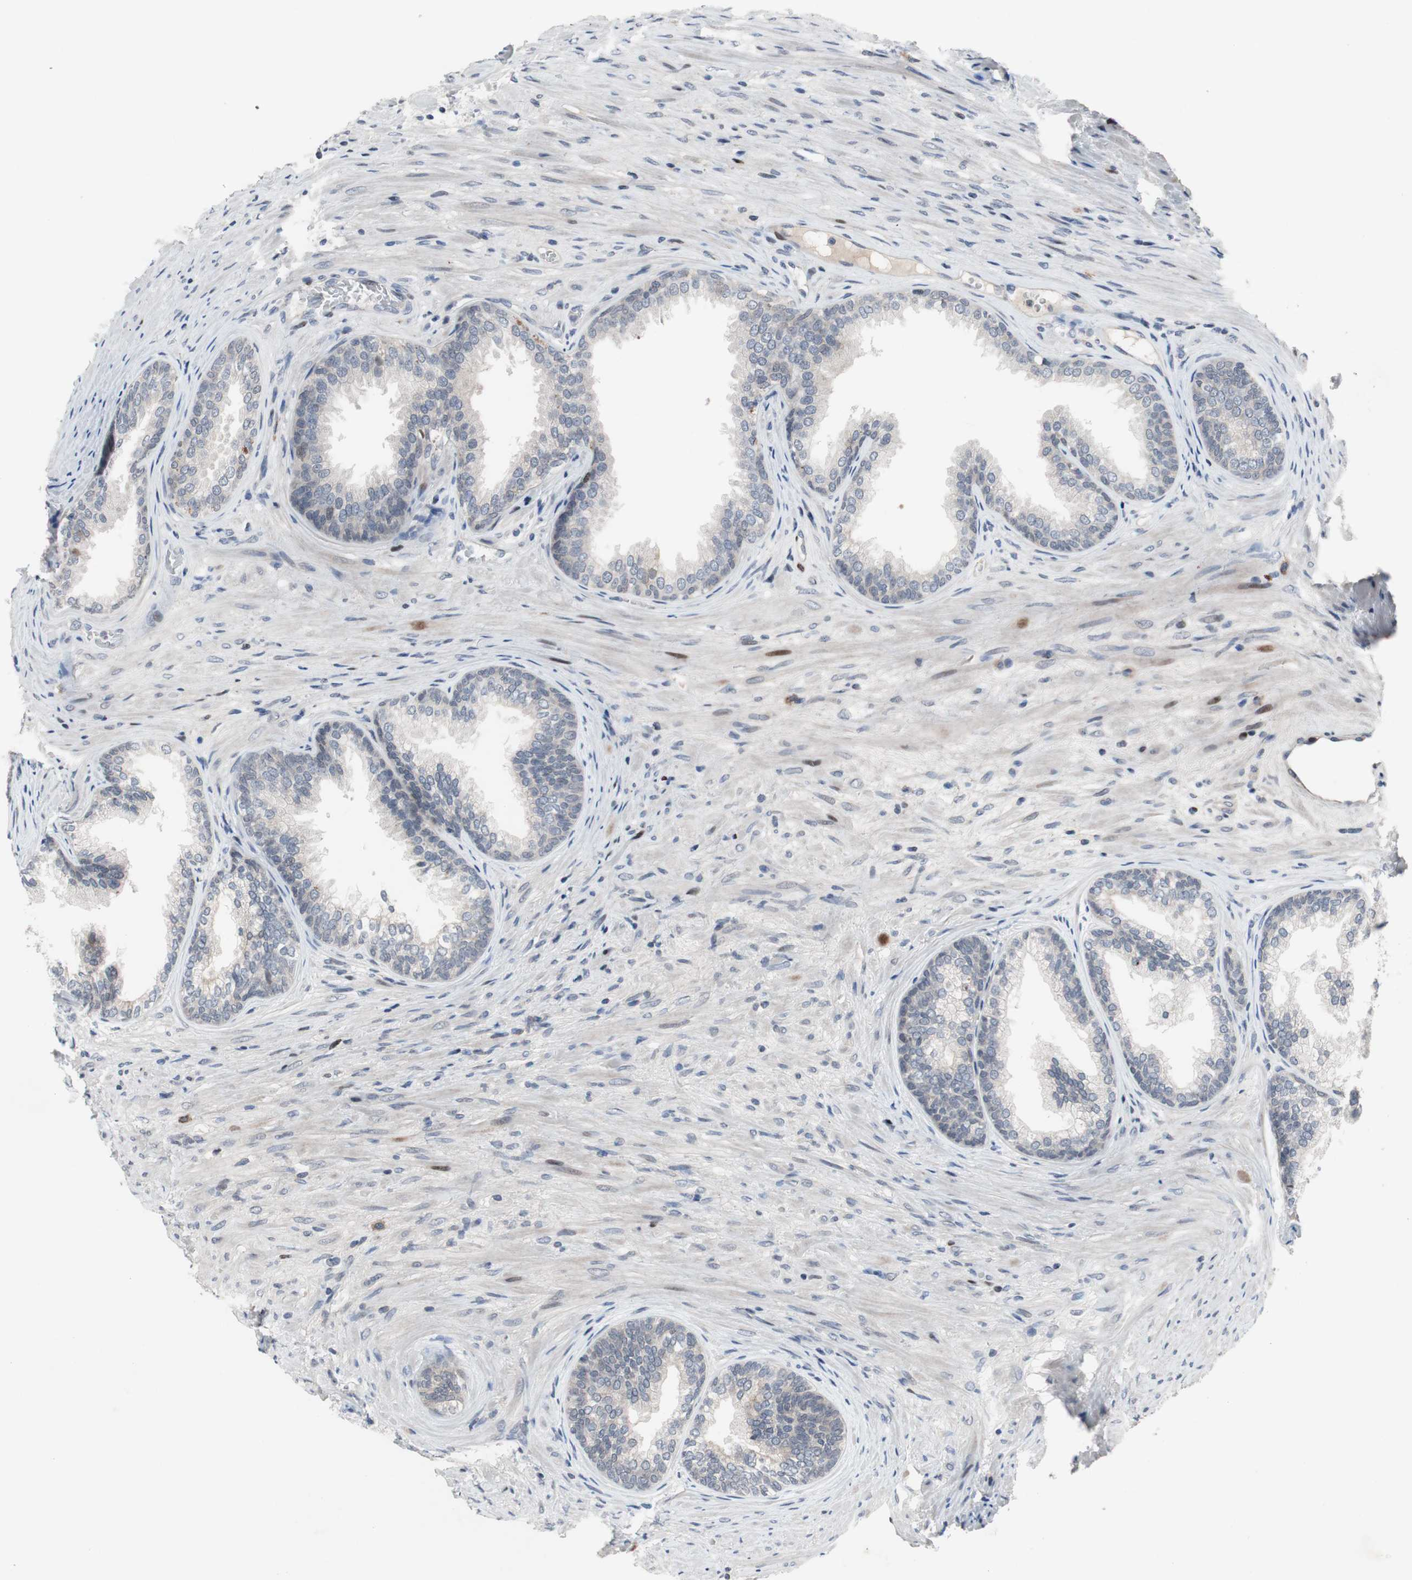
{"staining": {"intensity": "moderate", "quantity": "<25%", "location": "cytoplasmic/membranous"}, "tissue": "prostate", "cell_type": "Glandular cells", "image_type": "normal", "snomed": [{"axis": "morphology", "description": "Normal tissue, NOS"}, {"axis": "topography", "description": "Prostate"}], "caption": "Prostate stained with DAB (3,3'-diaminobenzidine) immunohistochemistry (IHC) exhibits low levels of moderate cytoplasmic/membranous expression in about <25% of glandular cells.", "gene": "MUTYH", "patient": {"sex": "male", "age": 76}}